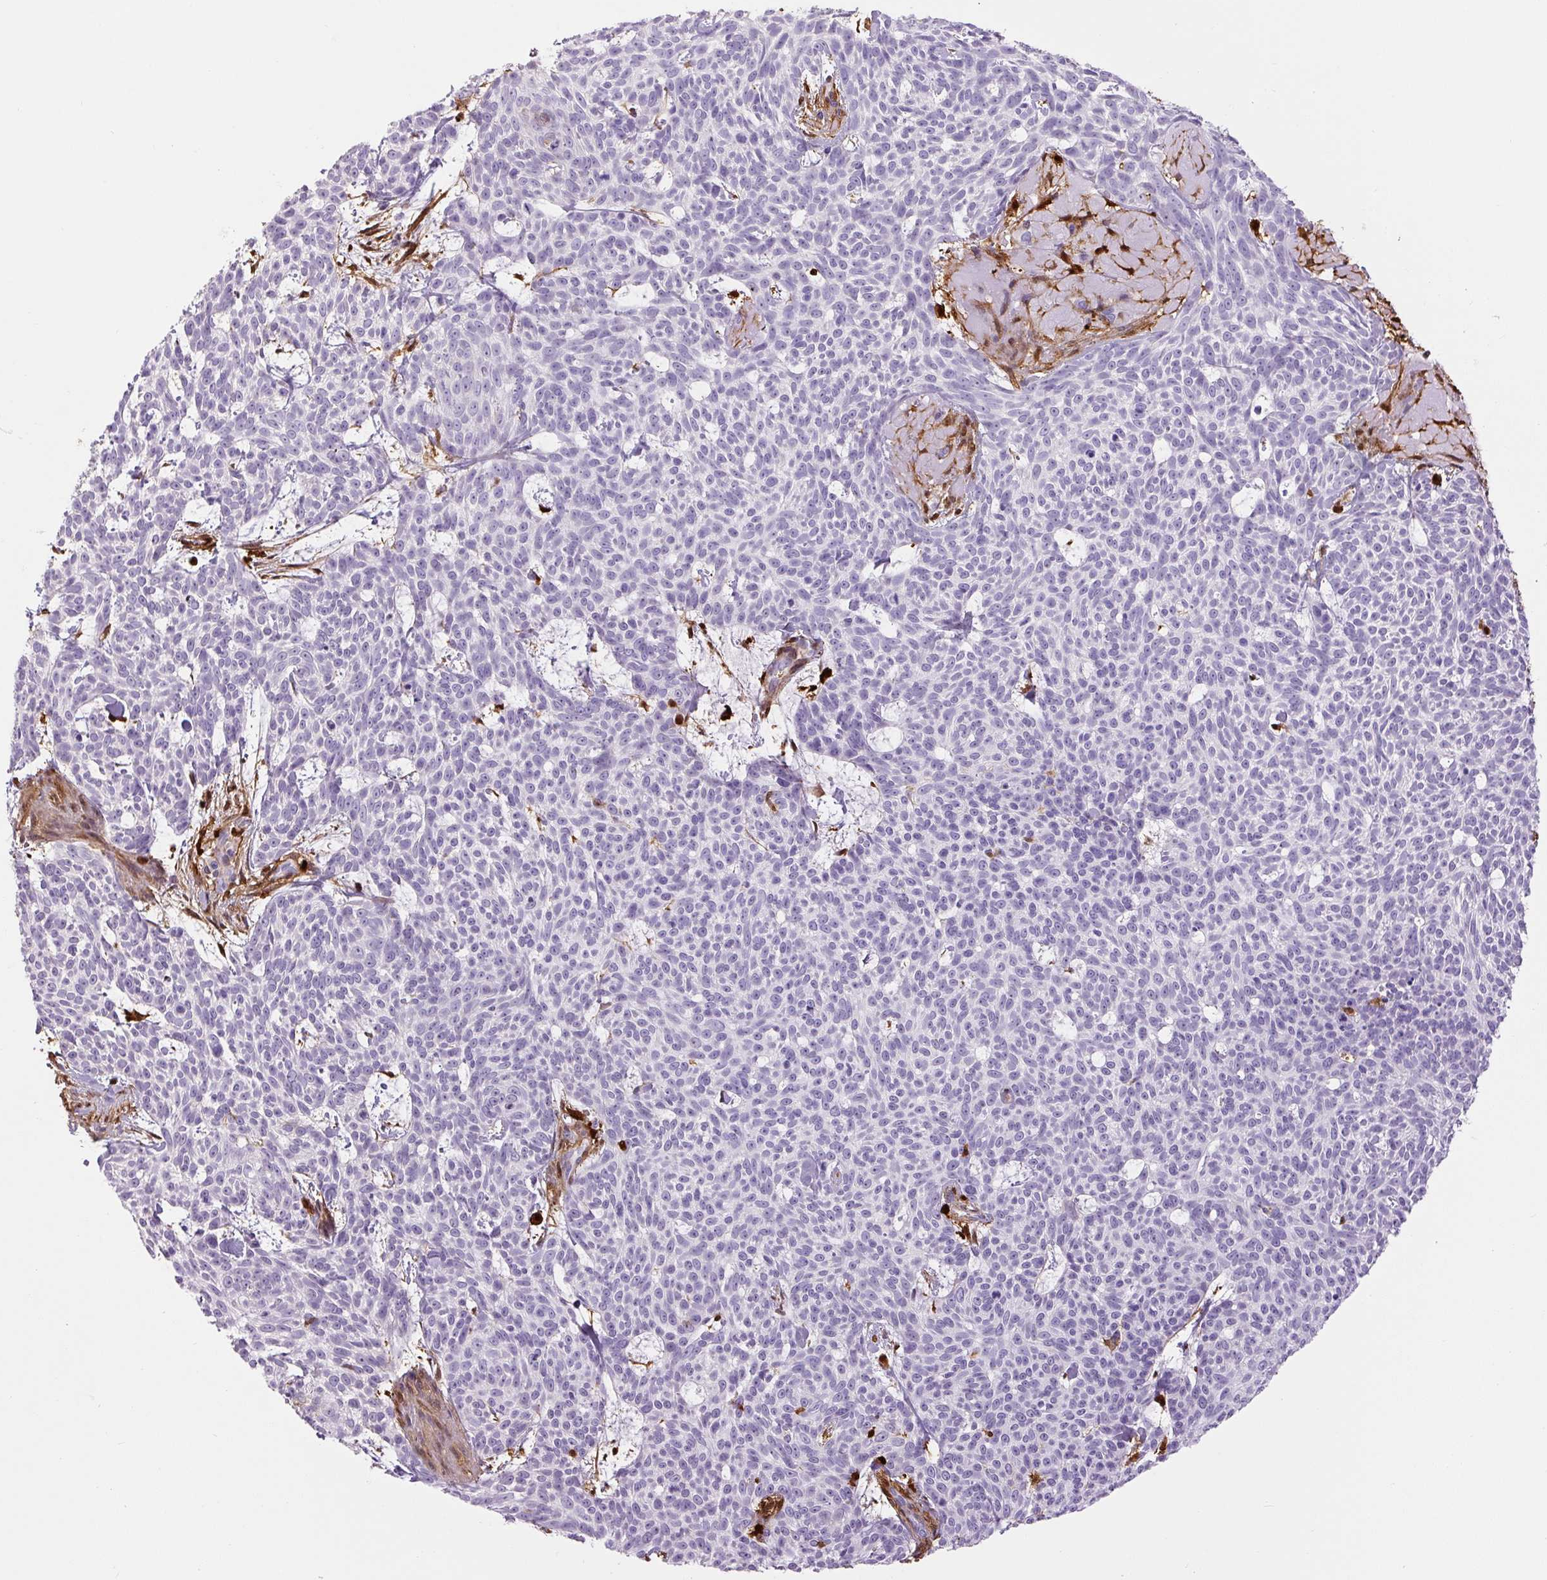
{"staining": {"intensity": "negative", "quantity": "none", "location": "none"}, "tissue": "skin cancer", "cell_type": "Tumor cells", "image_type": "cancer", "snomed": [{"axis": "morphology", "description": "Basal cell carcinoma"}, {"axis": "topography", "description": "Skin"}], "caption": "This is an immunohistochemistry (IHC) image of basal cell carcinoma (skin). There is no positivity in tumor cells.", "gene": "S100A4", "patient": {"sex": "female", "age": 93}}